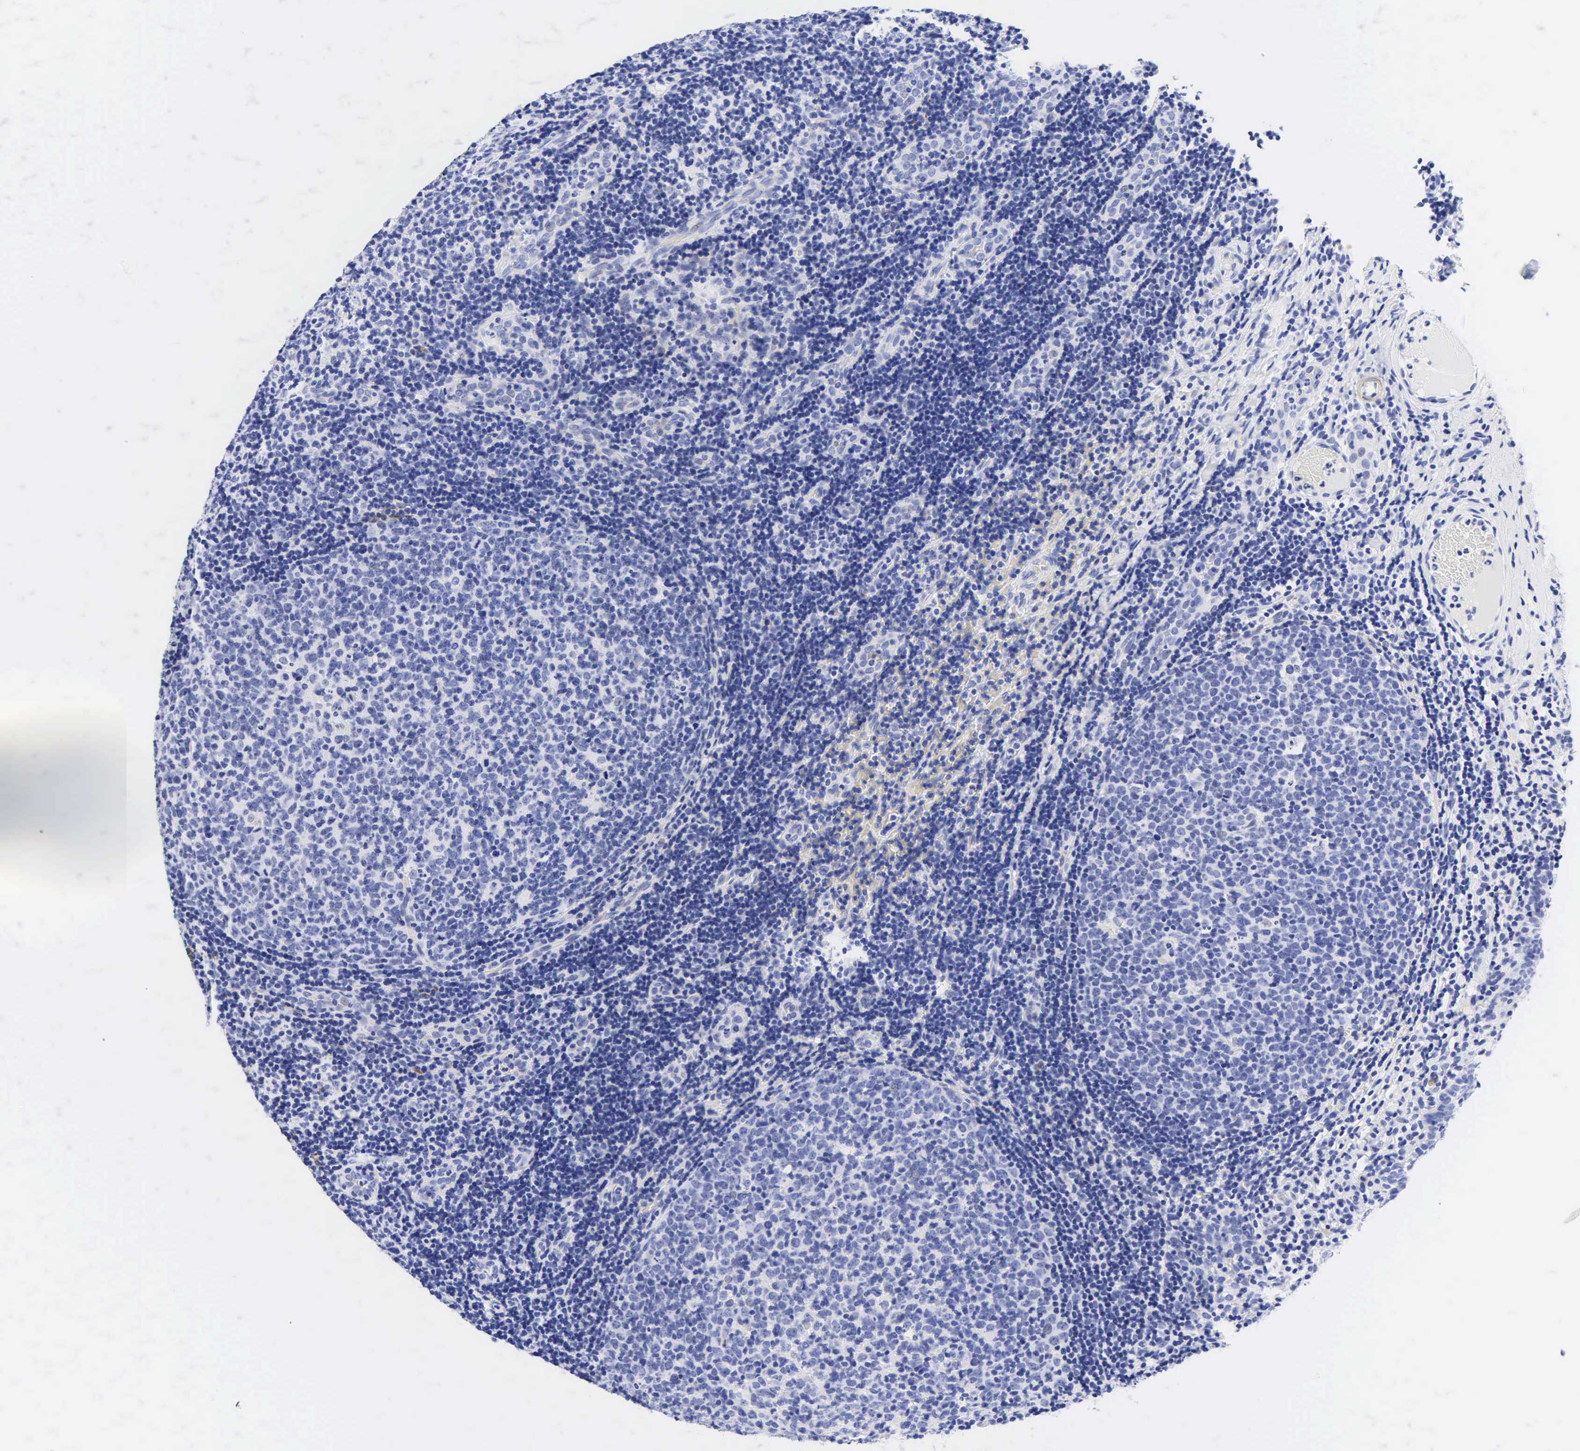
{"staining": {"intensity": "negative", "quantity": "none", "location": "none"}, "tissue": "tonsil", "cell_type": "Germinal center cells", "image_type": "normal", "snomed": [{"axis": "morphology", "description": "Normal tissue, NOS"}, {"axis": "topography", "description": "Tonsil"}], "caption": "Immunohistochemistry (IHC) micrograph of benign tonsil: tonsil stained with DAB exhibits no significant protein staining in germinal center cells.", "gene": "DES", "patient": {"sex": "female", "age": 3}}